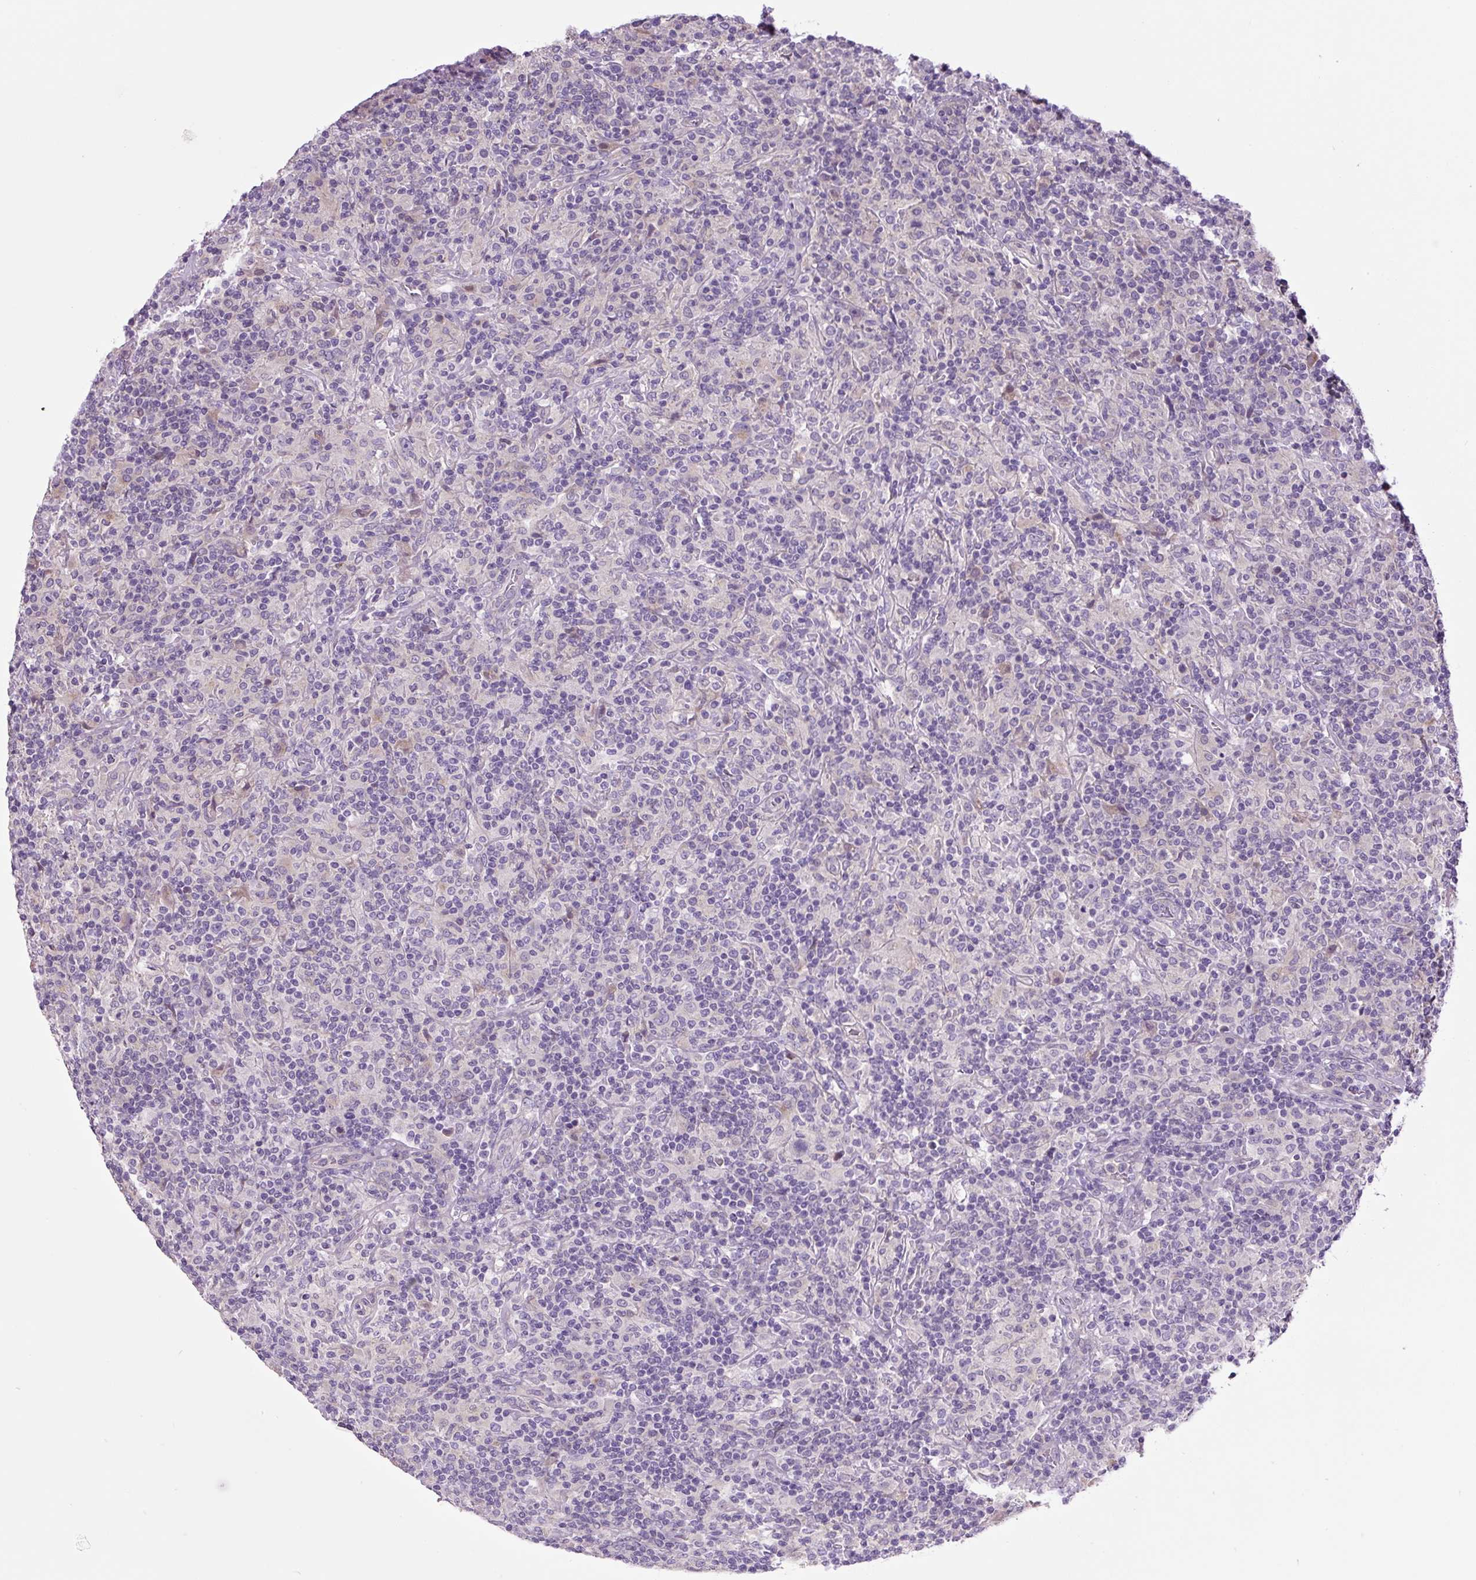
{"staining": {"intensity": "negative", "quantity": "none", "location": "none"}, "tissue": "lymphoma", "cell_type": "Tumor cells", "image_type": "cancer", "snomed": [{"axis": "morphology", "description": "Hodgkin's disease, NOS"}, {"axis": "topography", "description": "Lymph node"}], "caption": "Immunohistochemistry of human Hodgkin's disease displays no staining in tumor cells. (Stains: DAB (3,3'-diaminobenzidine) immunohistochemistry (IHC) with hematoxylin counter stain, Microscopy: brightfield microscopy at high magnification).", "gene": "GORASP1", "patient": {"sex": "male", "age": 70}}